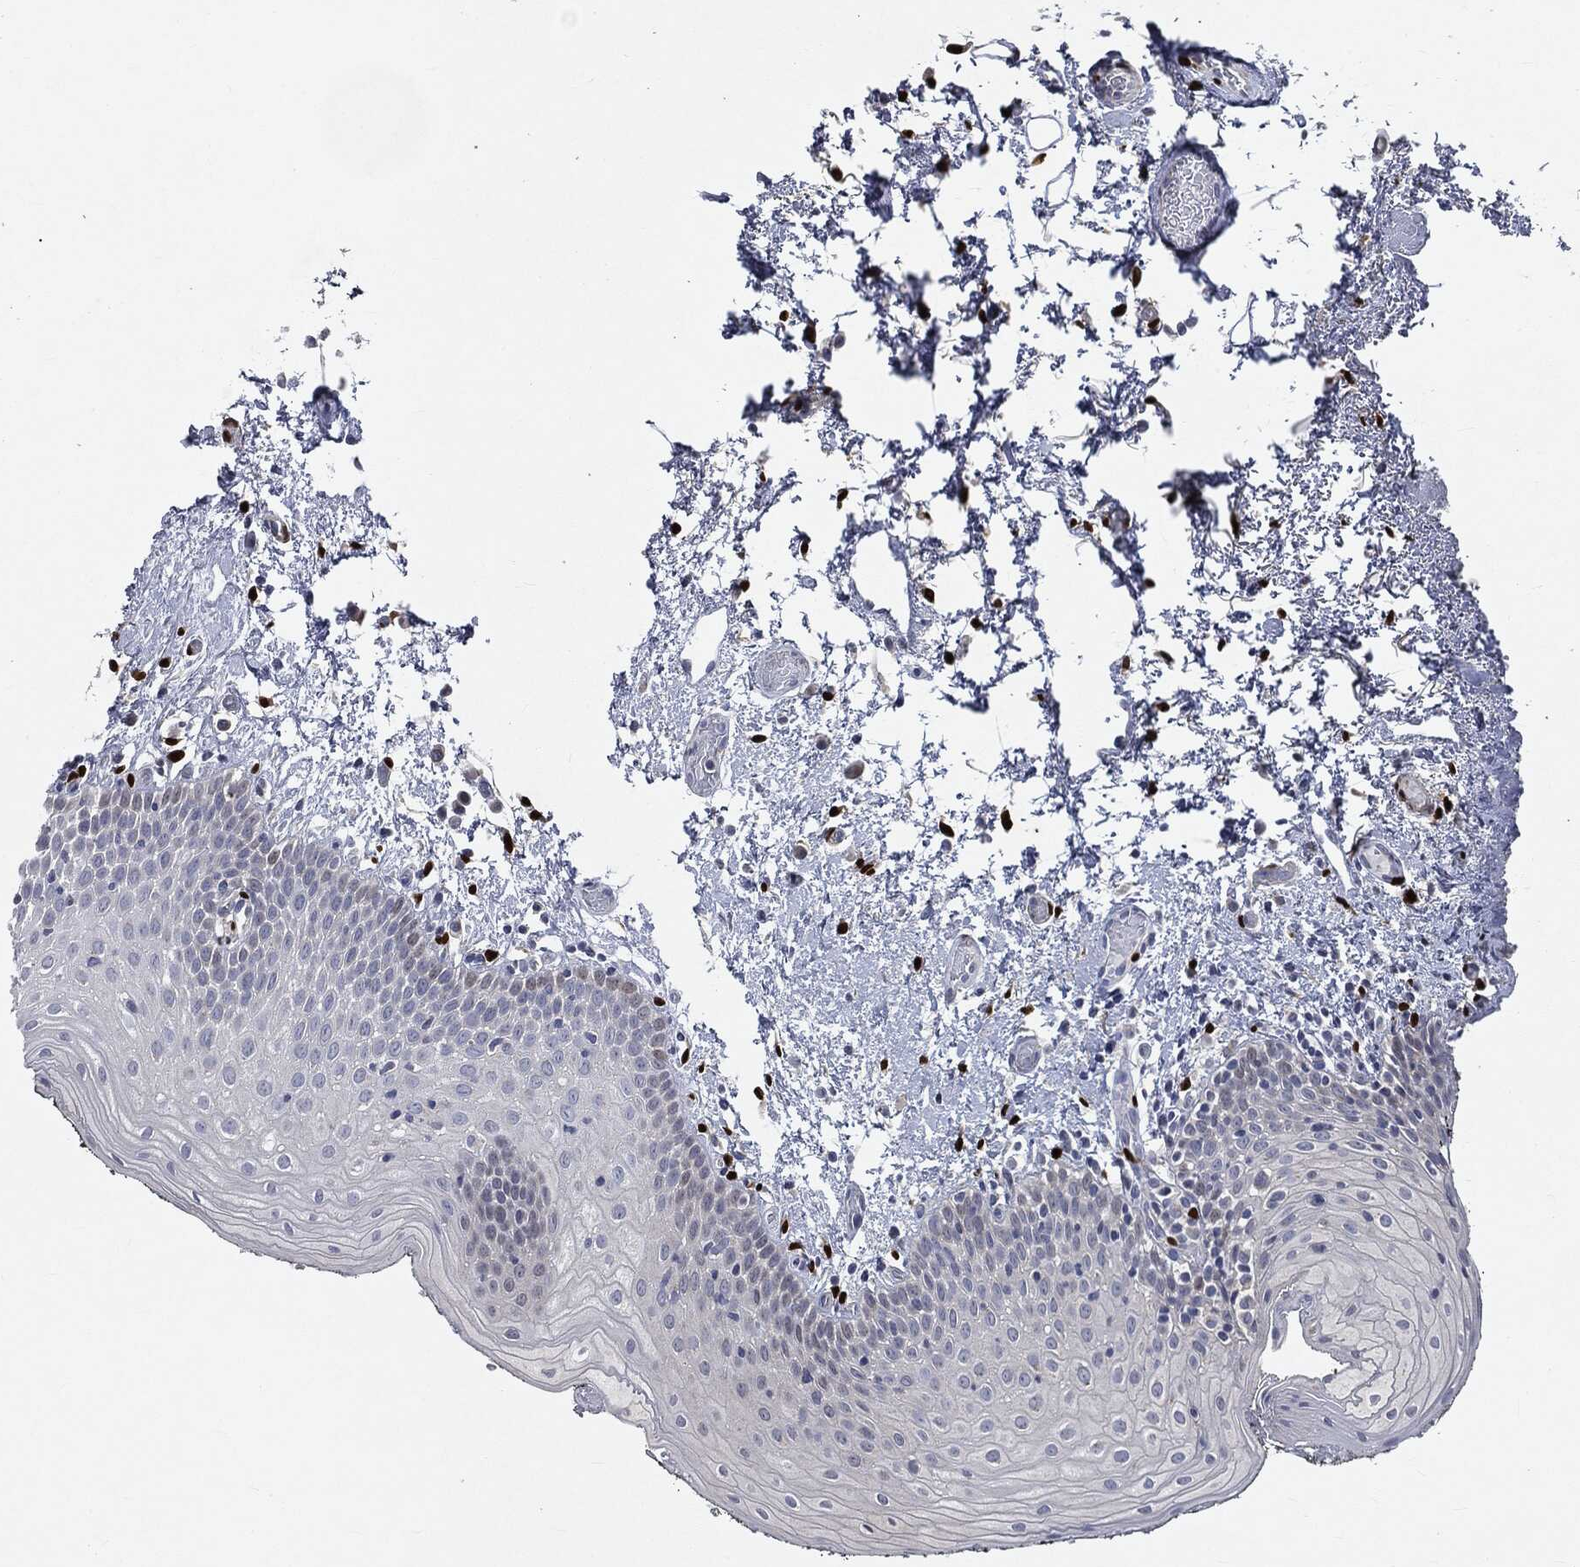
{"staining": {"intensity": "negative", "quantity": "none", "location": "none"}, "tissue": "oral mucosa", "cell_type": "Squamous epithelial cells", "image_type": "normal", "snomed": [{"axis": "morphology", "description": "Normal tissue, NOS"}, {"axis": "morphology", "description": "Squamous cell carcinoma, NOS"}, {"axis": "topography", "description": "Oral tissue"}, {"axis": "topography", "description": "Tounge, NOS"}, {"axis": "topography", "description": "Head-Neck"}], "caption": "Benign oral mucosa was stained to show a protein in brown. There is no significant positivity in squamous epithelial cells. (Stains: DAB immunohistochemistry (IHC) with hematoxylin counter stain, Microscopy: brightfield microscopy at high magnification).", "gene": "CASD1", "patient": {"sex": "female", "age": 80}}